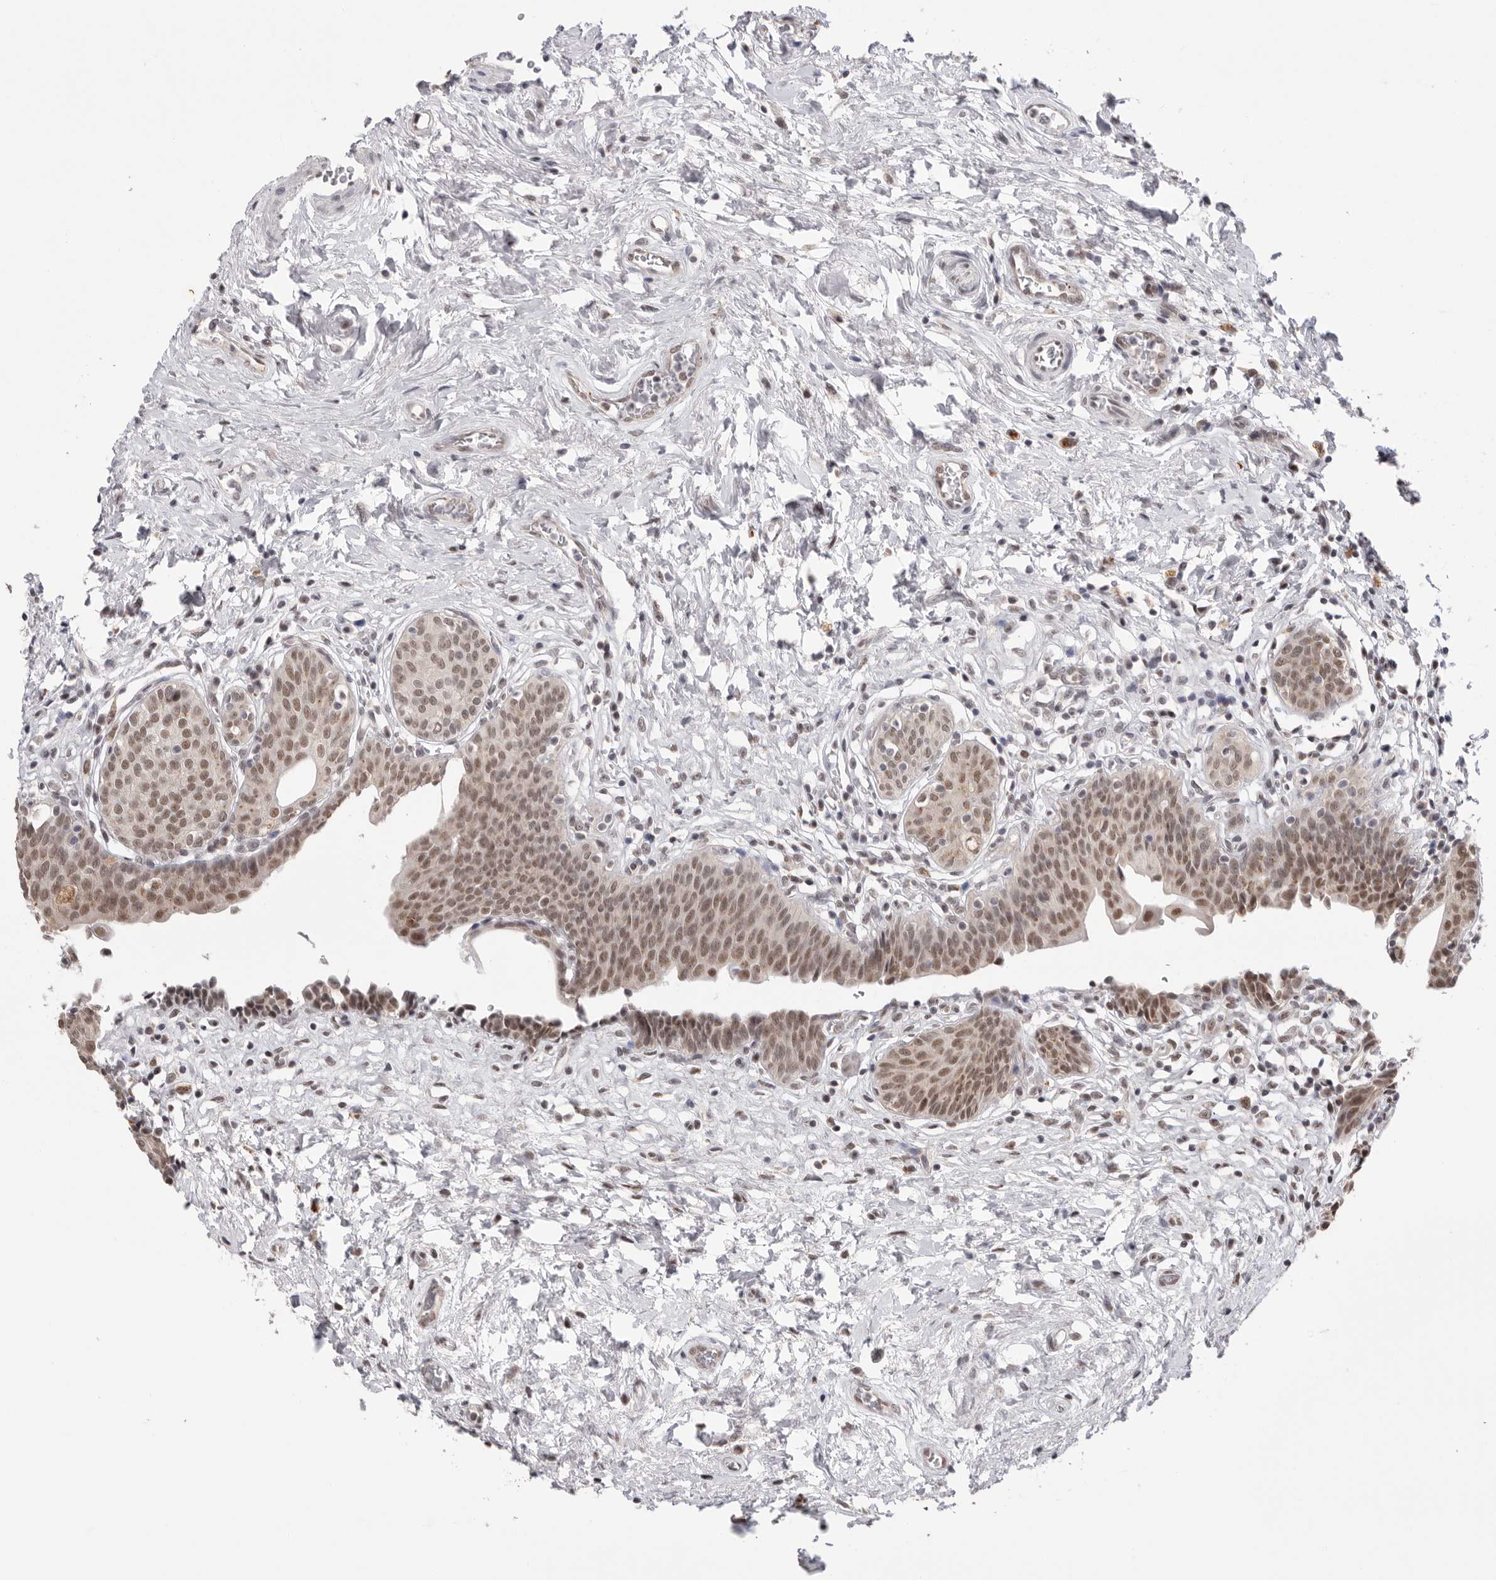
{"staining": {"intensity": "moderate", "quantity": ">75%", "location": "nuclear"}, "tissue": "urinary bladder", "cell_type": "Urothelial cells", "image_type": "normal", "snomed": [{"axis": "morphology", "description": "Normal tissue, NOS"}, {"axis": "topography", "description": "Urinary bladder"}], "caption": "DAB immunohistochemical staining of unremarkable human urinary bladder reveals moderate nuclear protein positivity in approximately >75% of urothelial cells. (Stains: DAB (3,3'-diaminobenzidine) in brown, nuclei in blue, Microscopy: brightfield microscopy at high magnification).", "gene": "BCLAF3", "patient": {"sex": "male", "age": 83}}